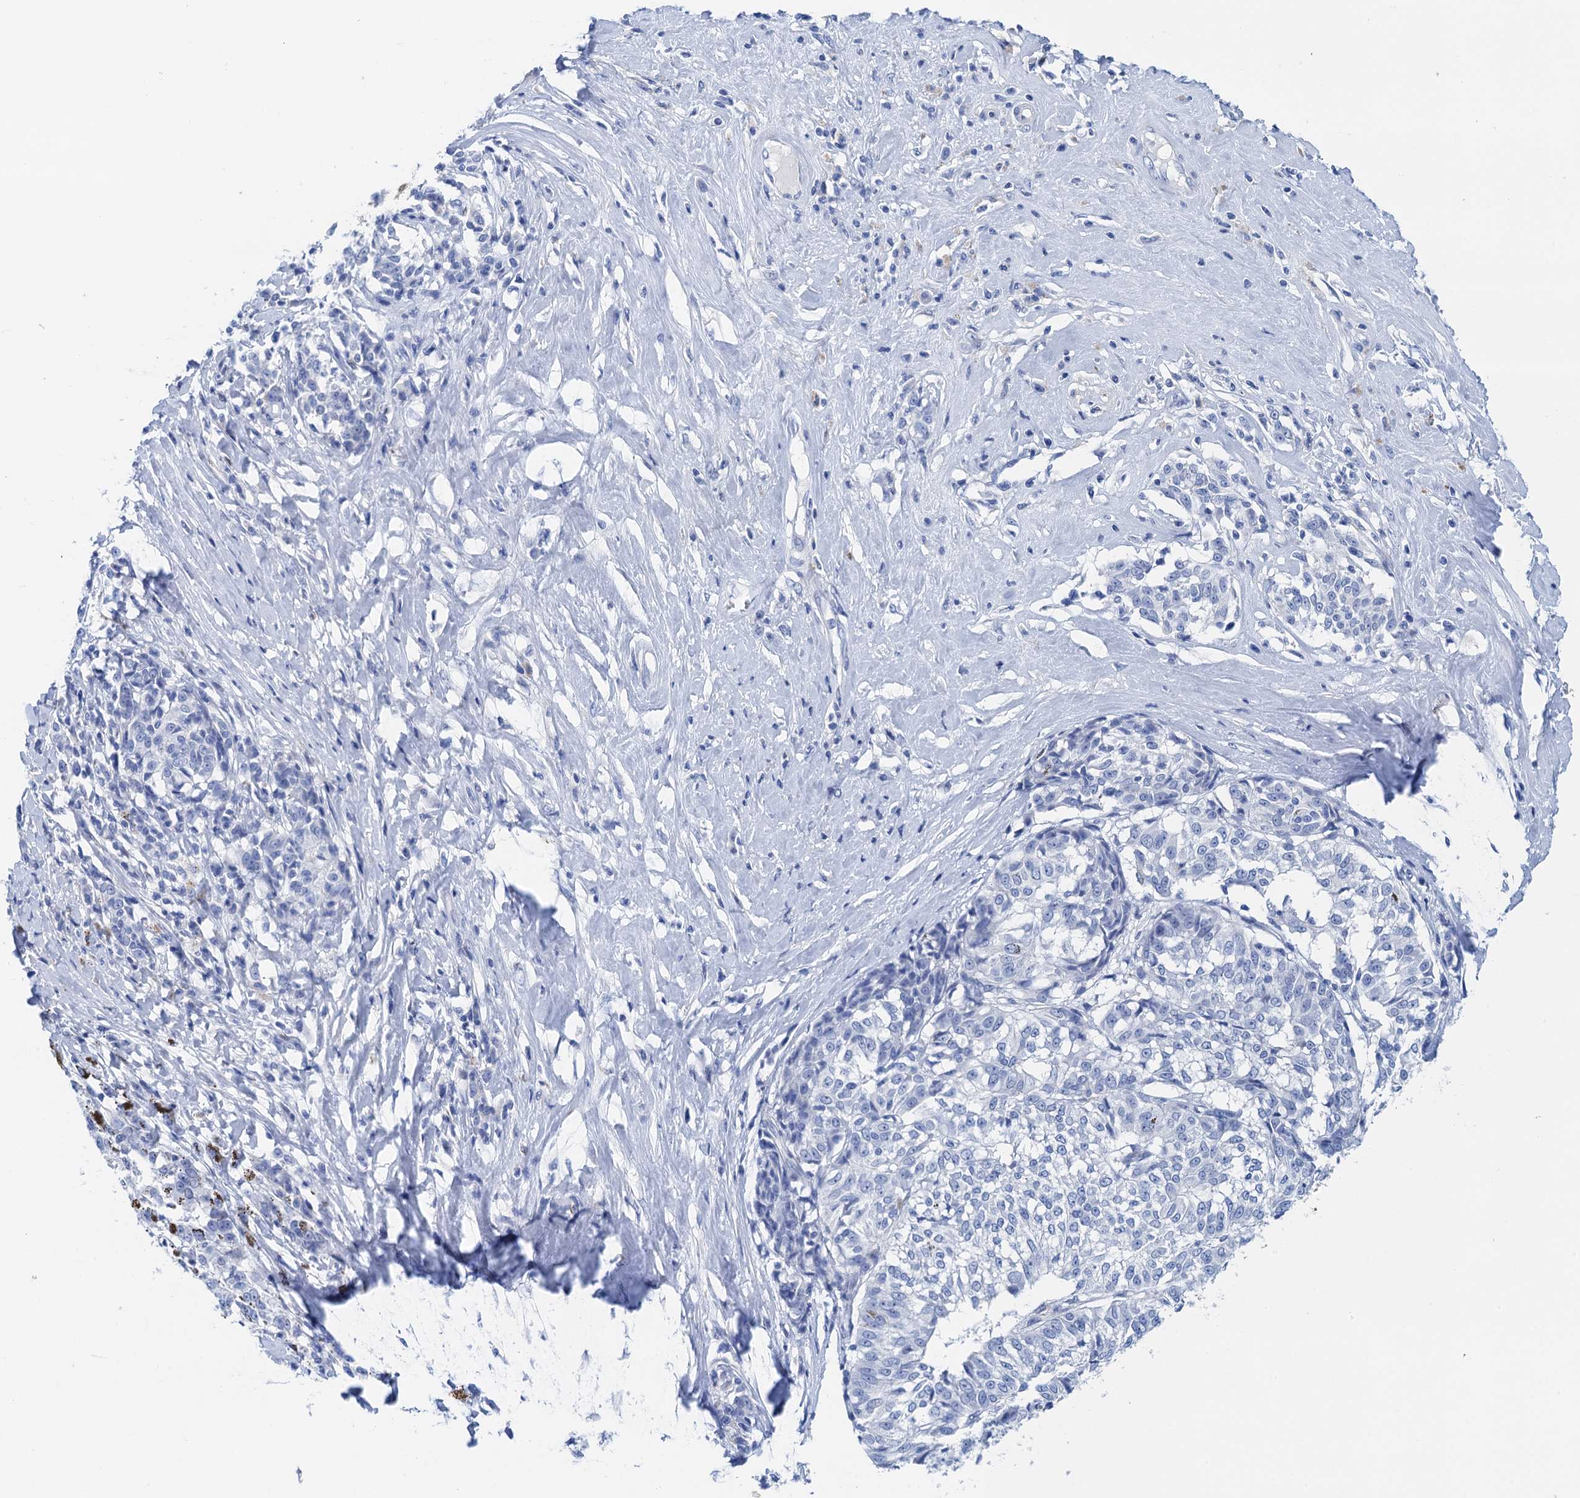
{"staining": {"intensity": "negative", "quantity": "none", "location": "none"}, "tissue": "melanoma", "cell_type": "Tumor cells", "image_type": "cancer", "snomed": [{"axis": "morphology", "description": "Malignant melanoma, NOS"}, {"axis": "topography", "description": "Skin"}], "caption": "Immunohistochemistry (IHC) histopathology image of melanoma stained for a protein (brown), which exhibits no positivity in tumor cells.", "gene": "NLRP10", "patient": {"sex": "female", "age": 72}}